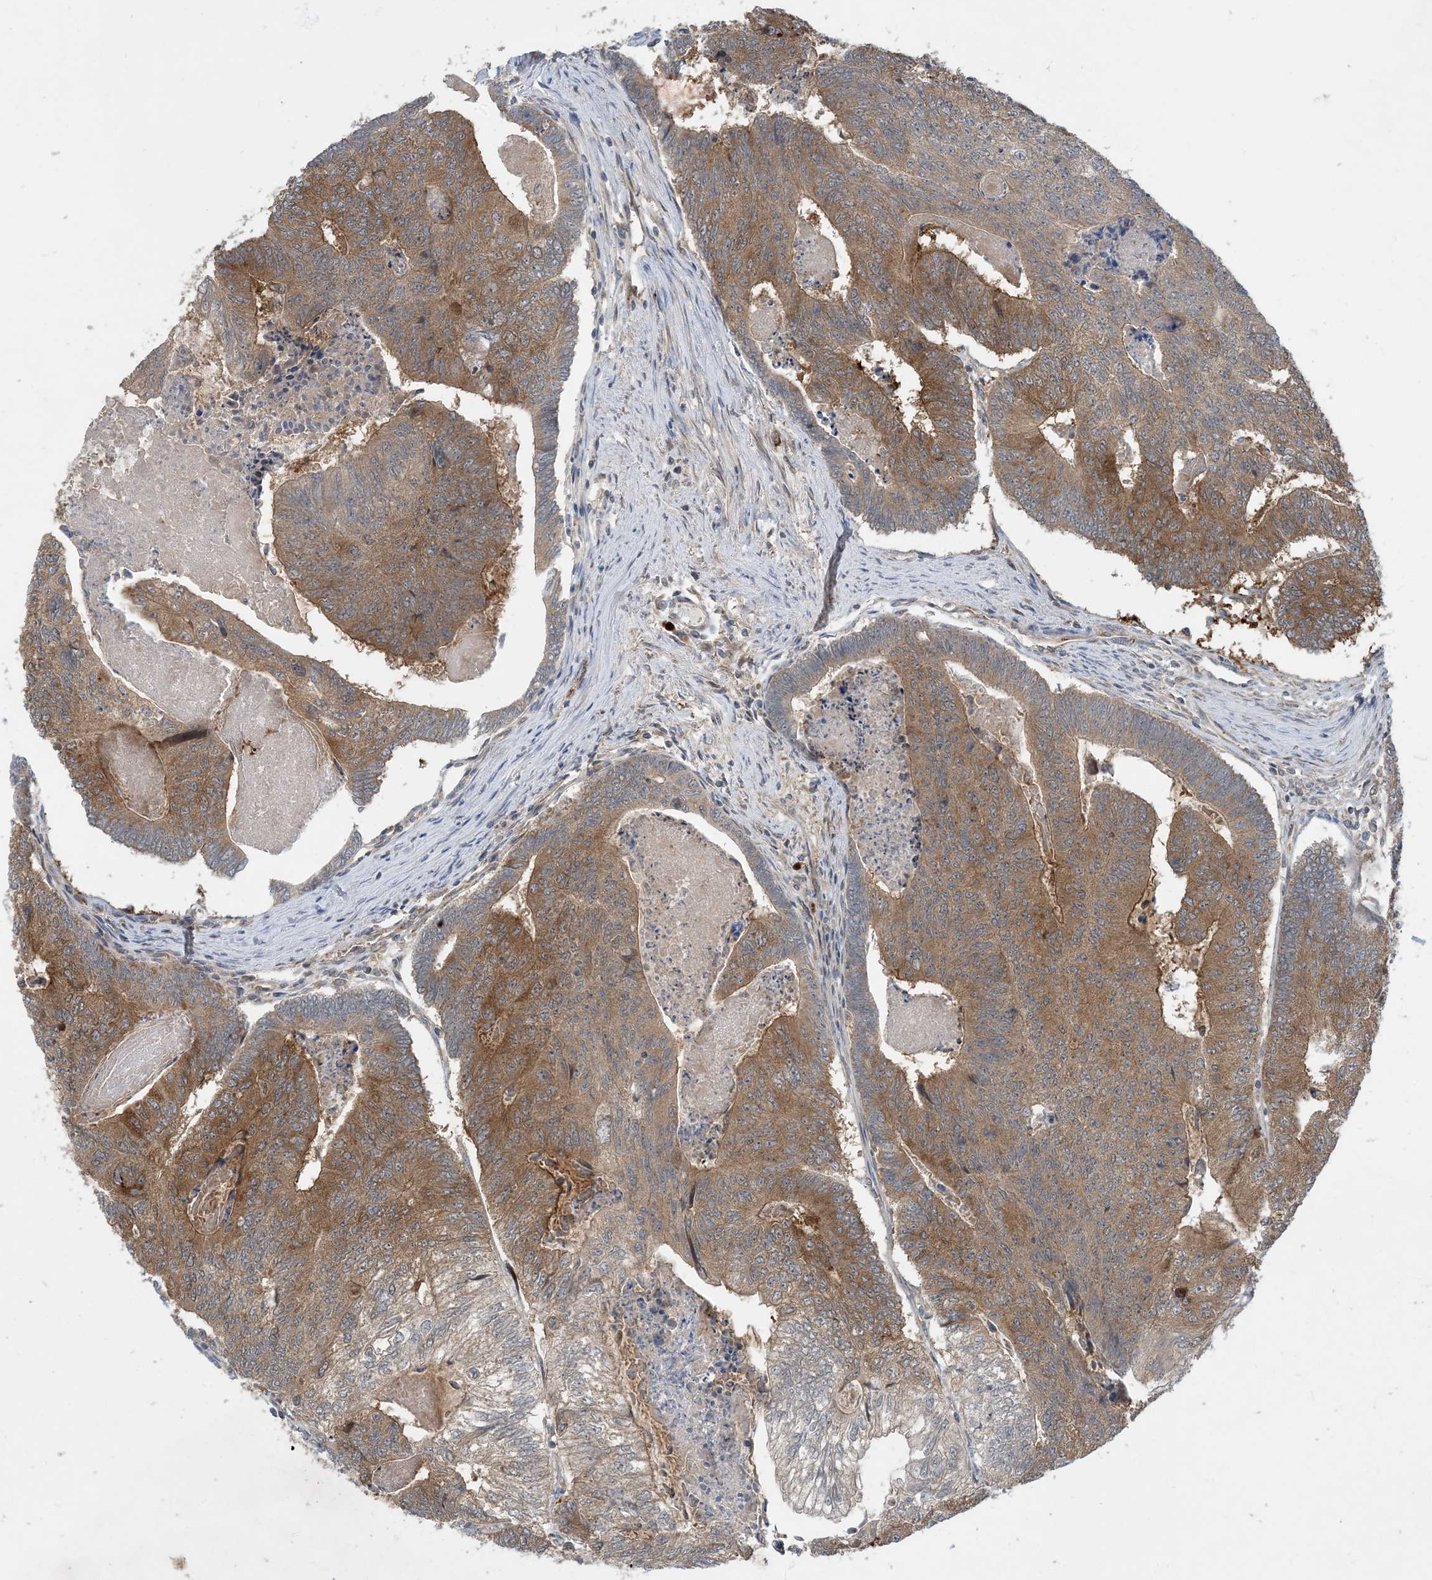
{"staining": {"intensity": "moderate", "quantity": ">75%", "location": "cytoplasmic/membranous"}, "tissue": "colorectal cancer", "cell_type": "Tumor cells", "image_type": "cancer", "snomed": [{"axis": "morphology", "description": "Adenocarcinoma, NOS"}, {"axis": "topography", "description": "Colon"}], "caption": "Immunohistochemistry of human adenocarcinoma (colorectal) reveals medium levels of moderate cytoplasmic/membranous staining in approximately >75% of tumor cells.", "gene": "TINAG", "patient": {"sex": "female", "age": 67}}